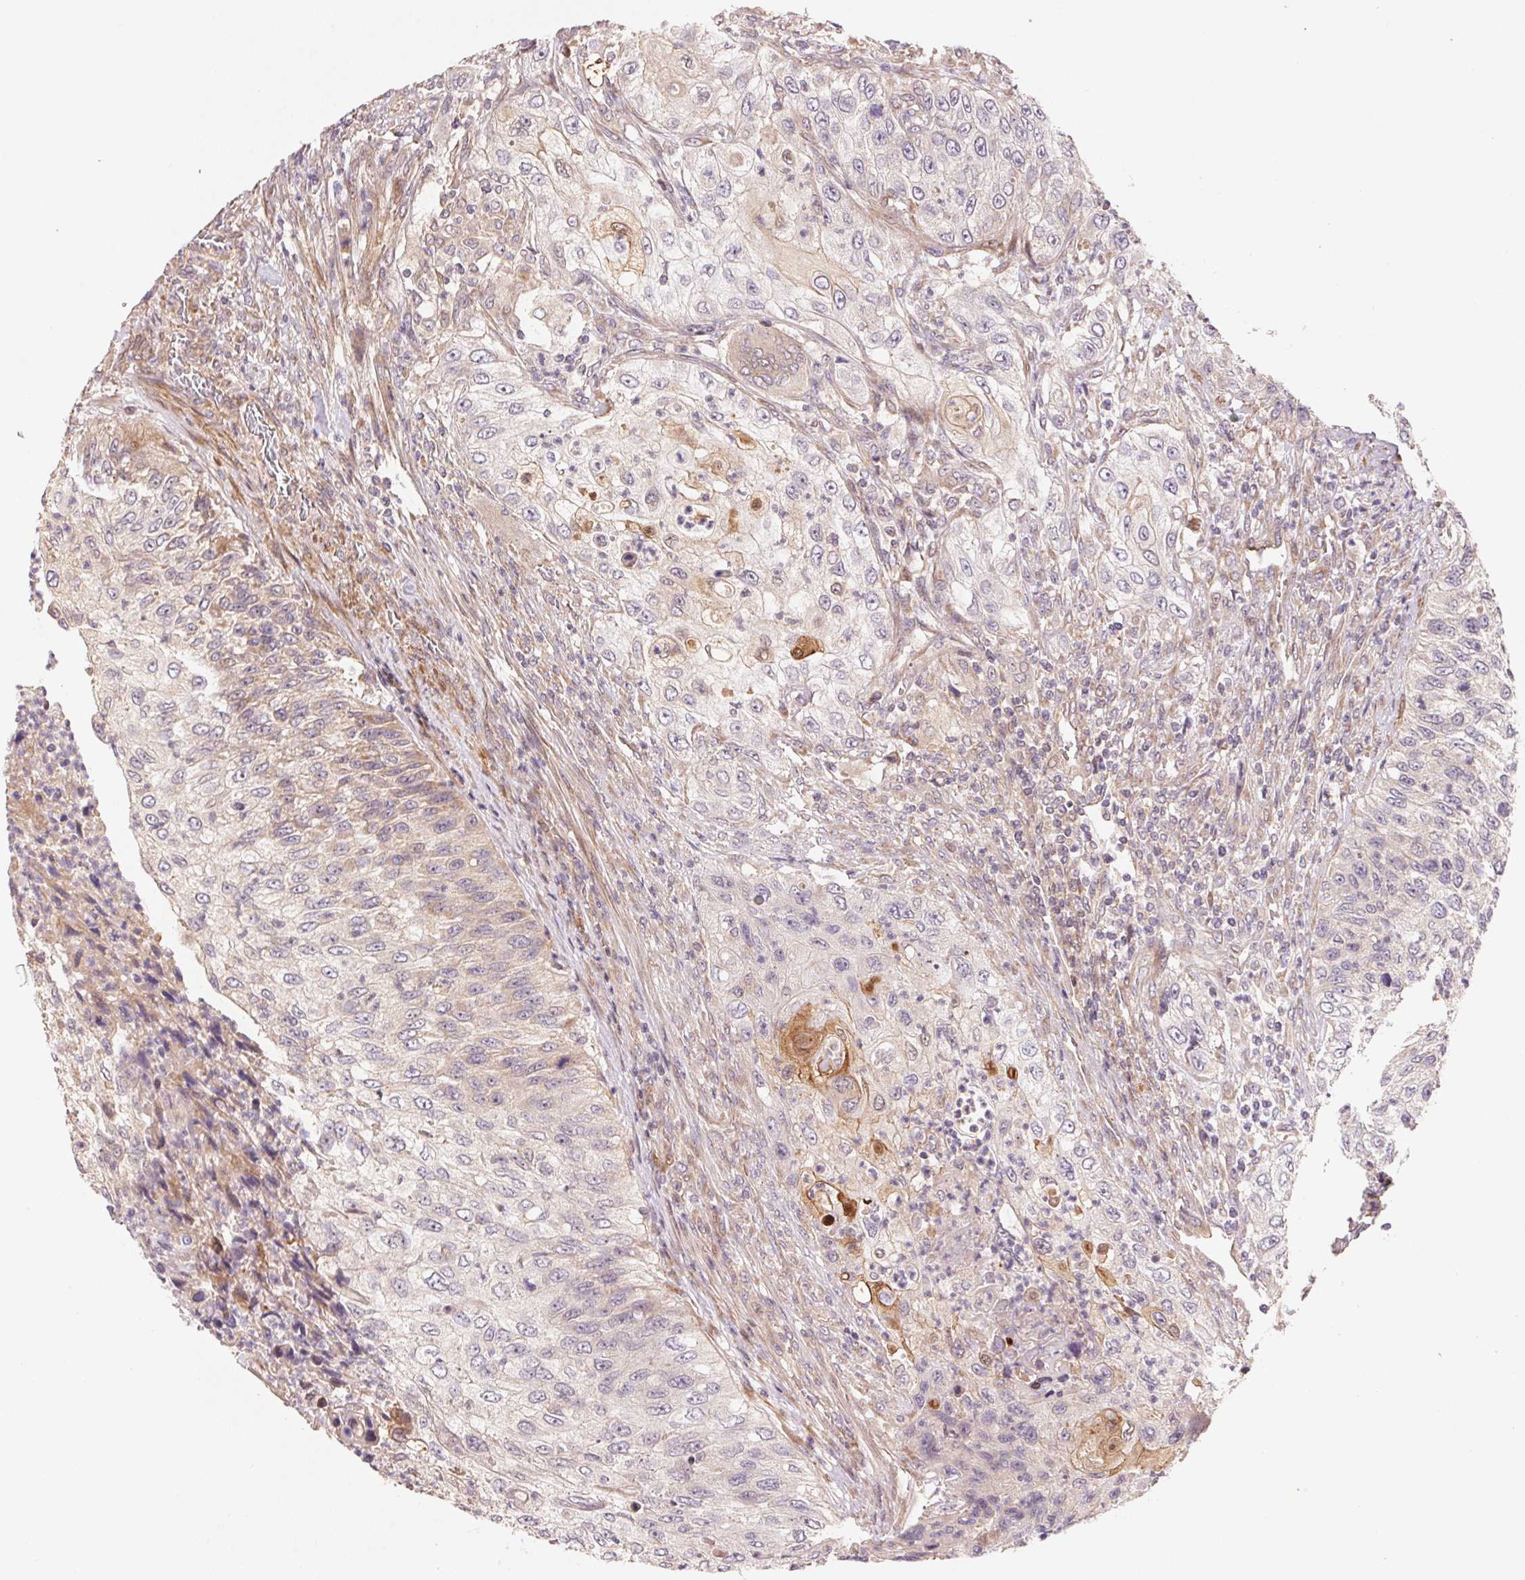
{"staining": {"intensity": "weak", "quantity": "<25%", "location": "cytoplasmic/membranous"}, "tissue": "urothelial cancer", "cell_type": "Tumor cells", "image_type": "cancer", "snomed": [{"axis": "morphology", "description": "Urothelial carcinoma, High grade"}, {"axis": "topography", "description": "Urinary bladder"}], "caption": "Urothelial cancer was stained to show a protein in brown. There is no significant staining in tumor cells.", "gene": "TNIP2", "patient": {"sex": "female", "age": 60}}